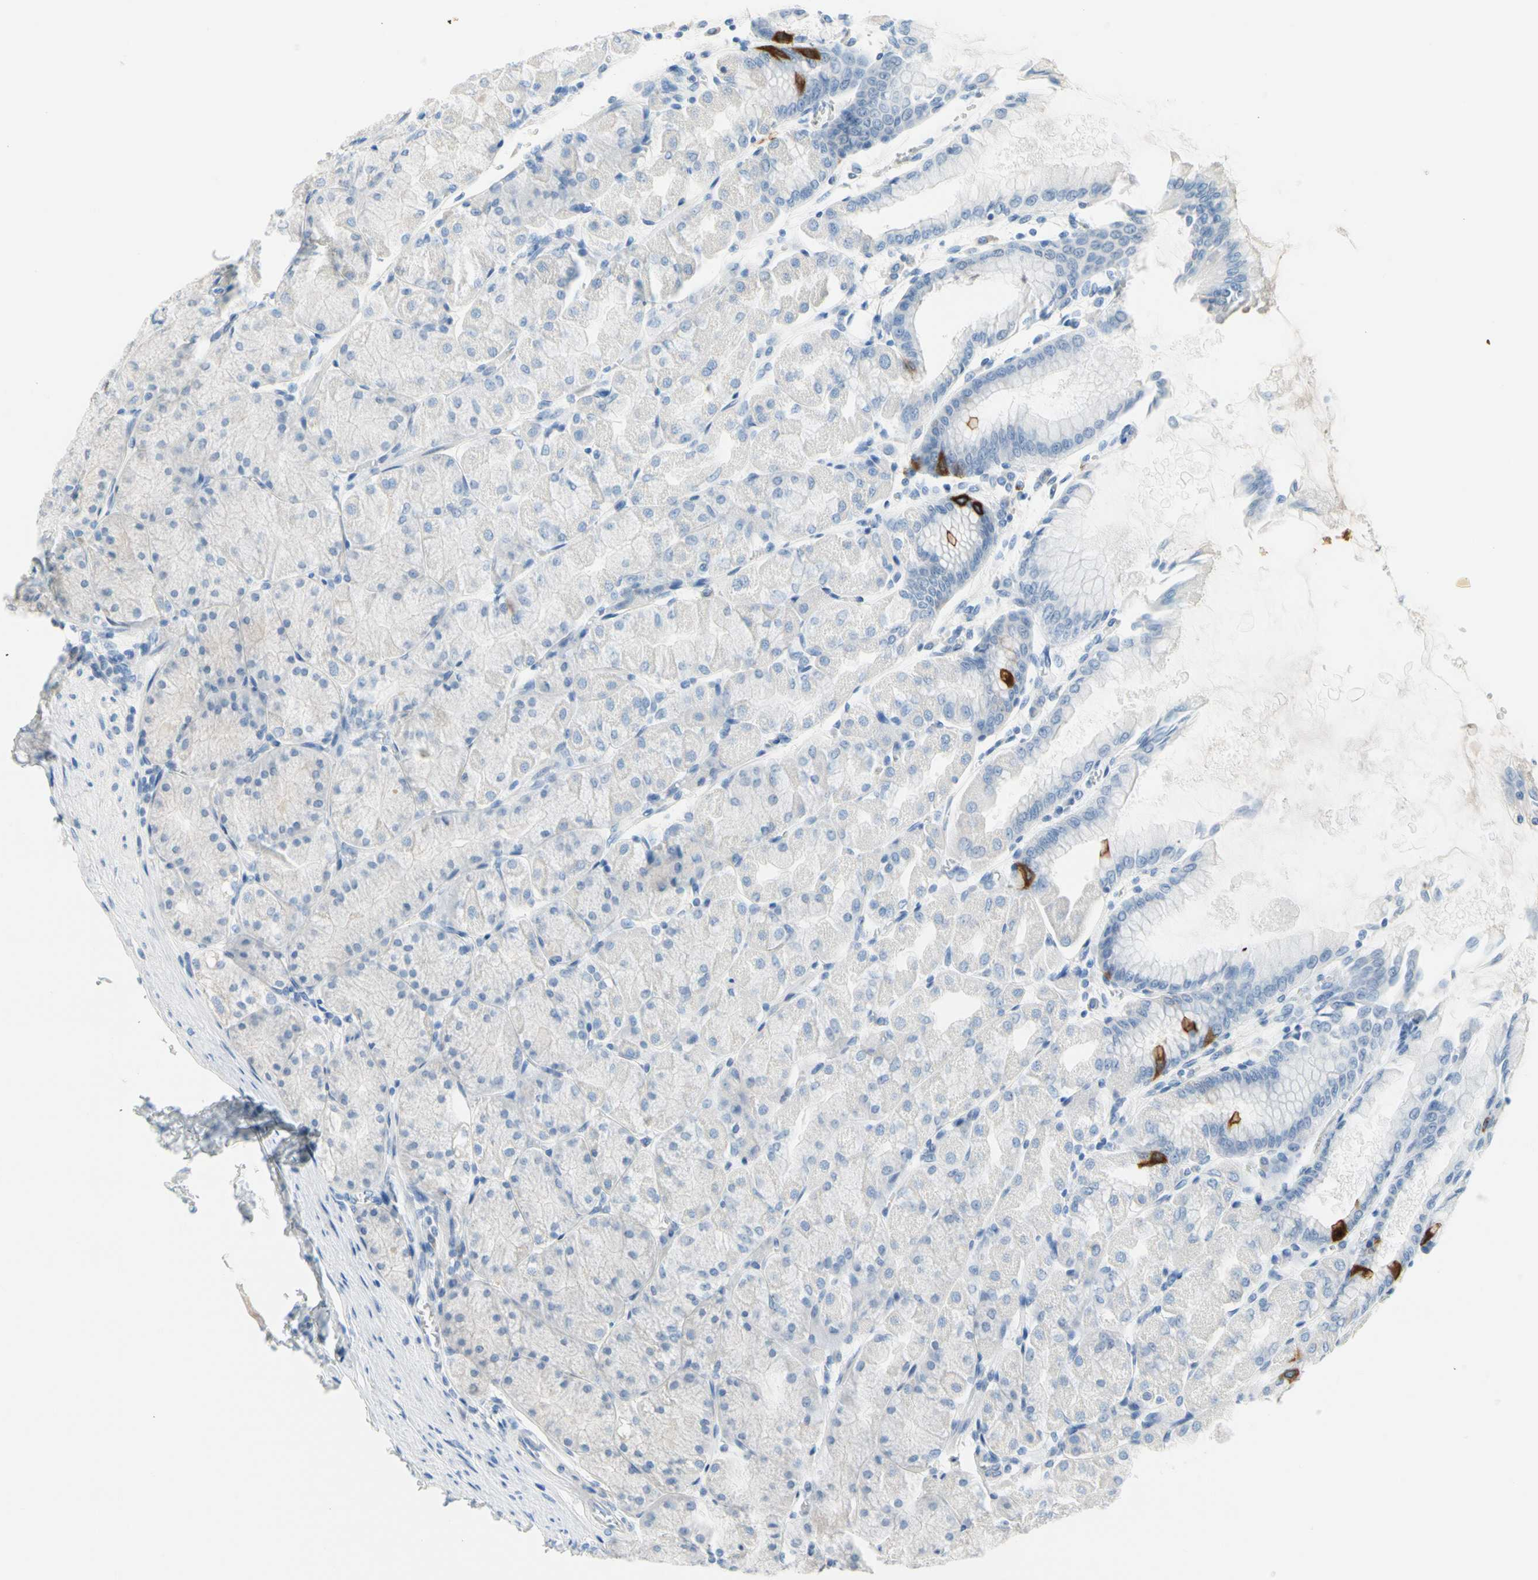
{"staining": {"intensity": "strong", "quantity": "<25%", "location": "cytoplasmic/membranous"}, "tissue": "stomach", "cell_type": "Glandular cells", "image_type": "normal", "snomed": [{"axis": "morphology", "description": "Normal tissue, NOS"}, {"axis": "topography", "description": "Stomach, upper"}], "caption": "Normal stomach shows strong cytoplasmic/membranous expression in approximately <25% of glandular cells.", "gene": "TACC3", "patient": {"sex": "female", "age": 56}}